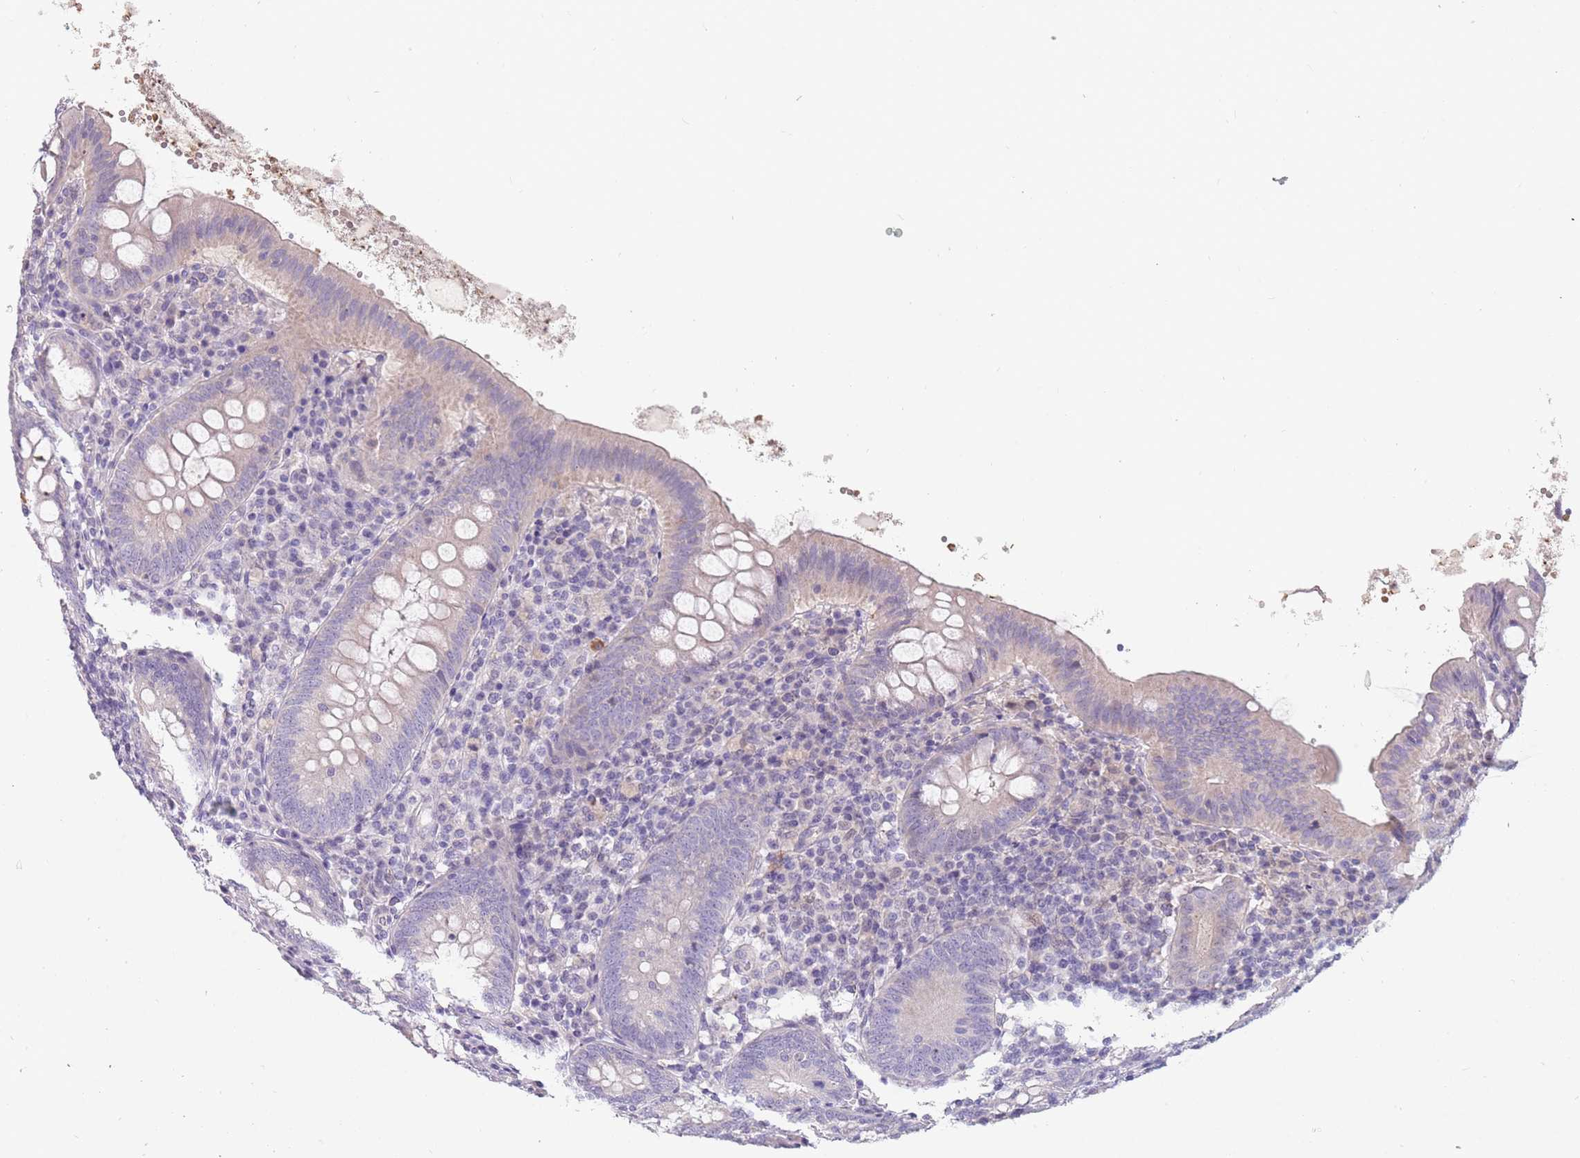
{"staining": {"intensity": "weak", "quantity": "<25%", "location": "cytoplasmic/membranous"}, "tissue": "appendix", "cell_type": "Glandular cells", "image_type": "normal", "snomed": [{"axis": "morphology", "description": "Normal tissue, NOS"}, {"axis": "topography", "description": "Appendix"}], "caption": "Appendix stained for a protein using IHC reveals no staining glandular cells.", "gene": "DDX4", "patient": {"sex": "female", "age": 54}}